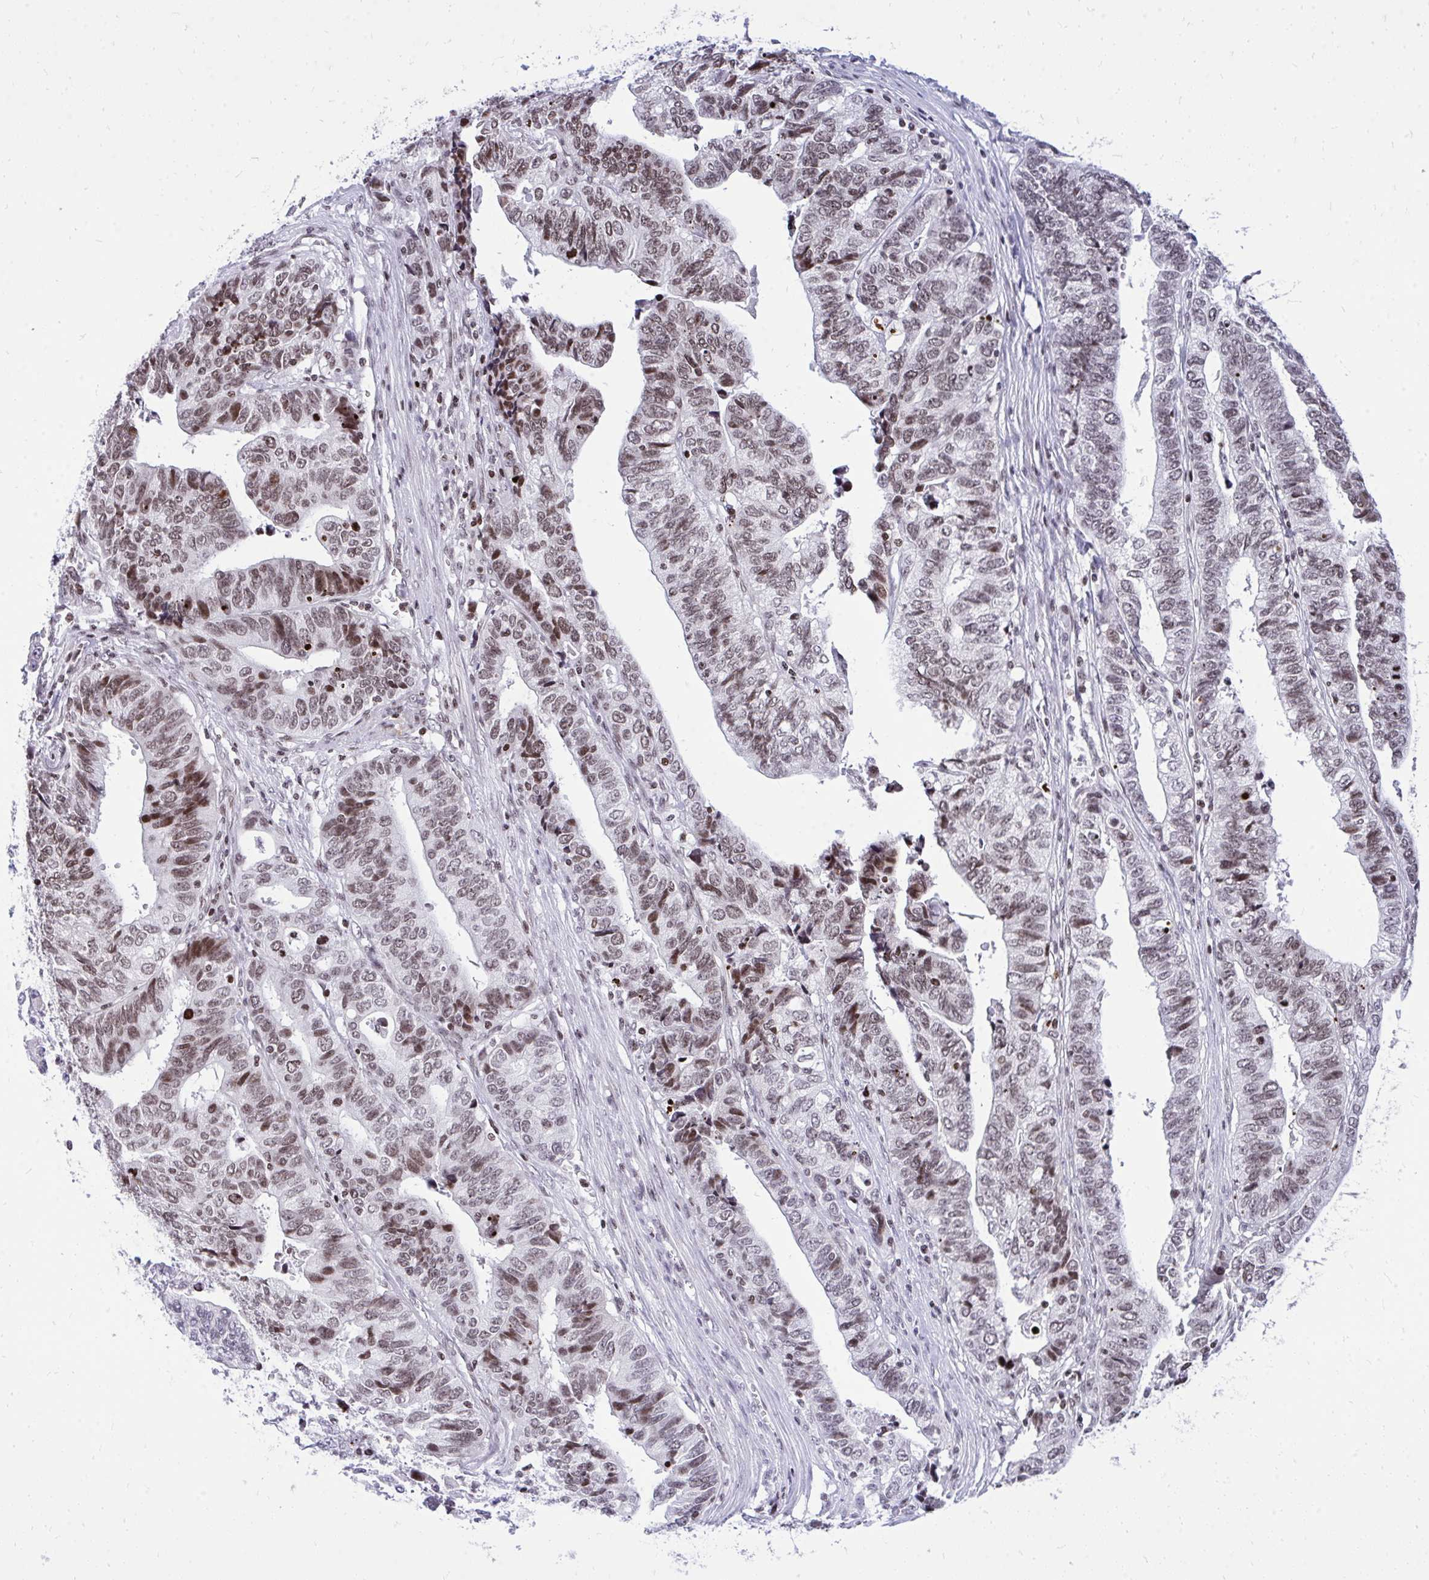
{"staining": {"intensity": "moderate", "quantity": "25%-75%", "location": "nuclear"}, "tissue": "stomach cancer", "cell_type": "Tumor cells", "image_type": "cancer", "snomed": [{"axis": "morphology", "description": "Adenocarcinoma, NOS"}, {"axis": "topography", "description": "Stomach, upper"}], "caption": "The image exhibits staining of adenocarcinoma (stomach), revealing moderate nuclear protein positivity (brown color) within tumor cells.", "gene": "GABRA1", "patient": {"sex": "female", "age": 67}}